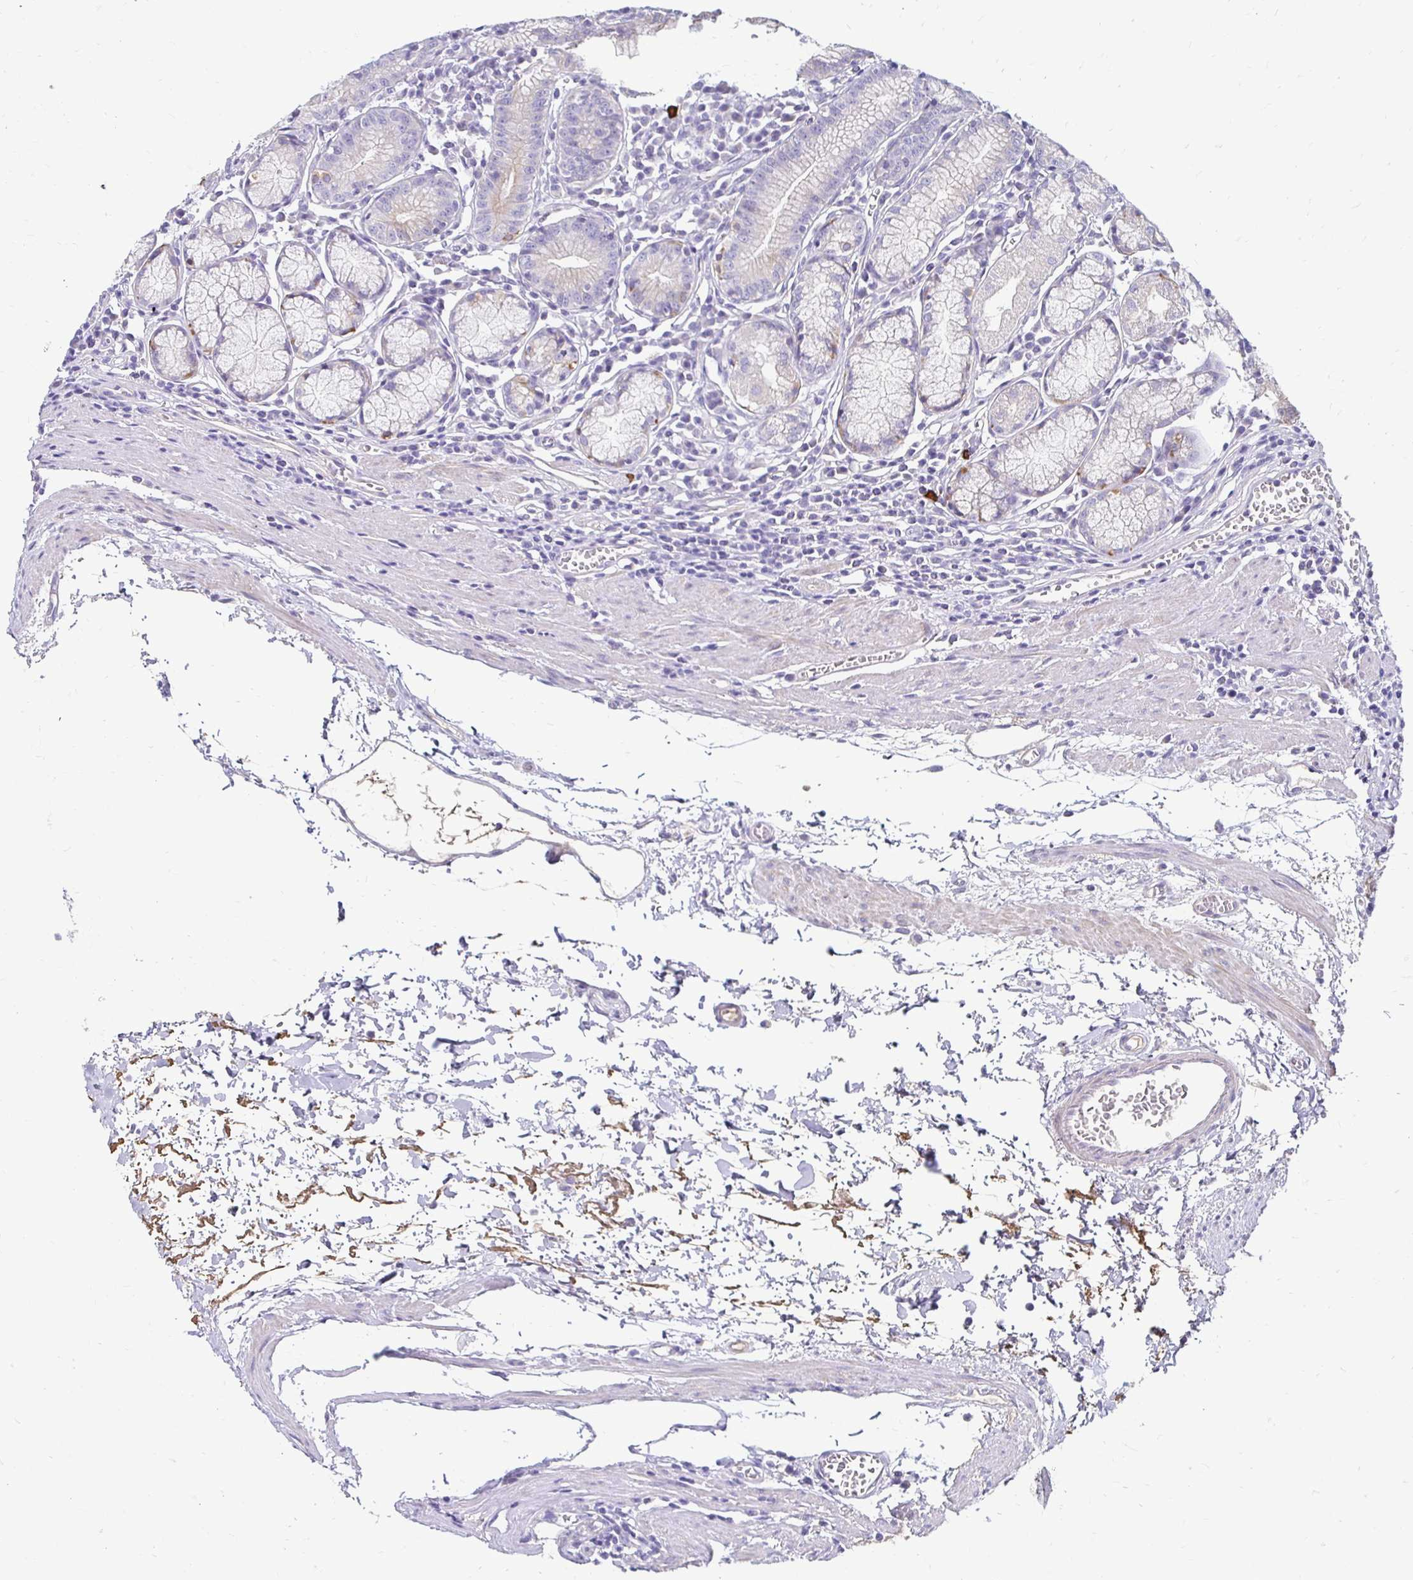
{"staining": {"intensity": "weak", "quantity": "<25%", "location": "cytoplasmic/membranous"}, "tissue": "stomach", "cell_type": "Glandular cells", "image_type": "normal", "snomed": [{"axis": "morphology", "description": "Normal tissue, NOS"}, {"axis": "topography", "description": "Stomach"}], "caption": "IHC of unremarkable stomach demonstrates no expression in glandular cells. Nuclei are stained in blue.", "gene": "AKAP6", "patient": {"sex": "male", "age": 55}}